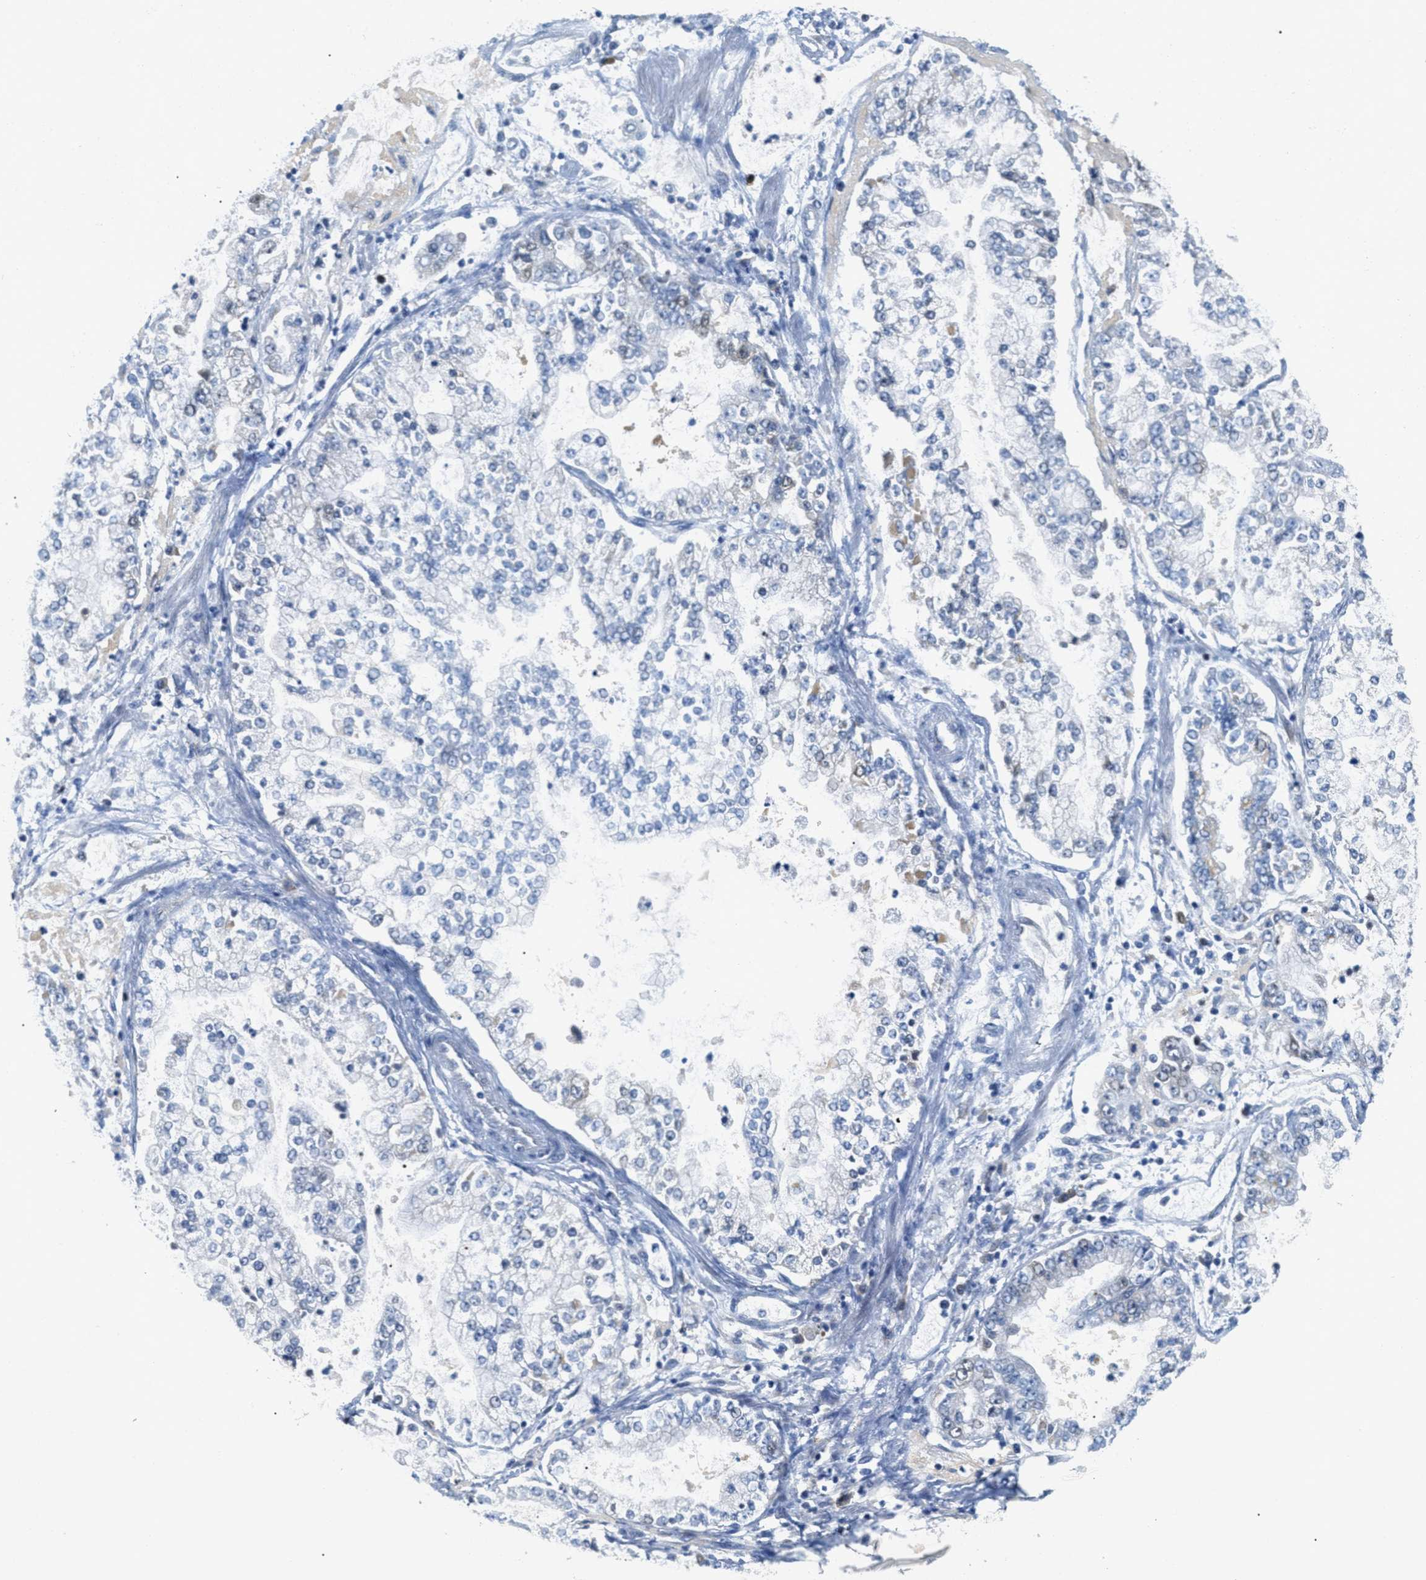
{"staining": {"intensity": "weak", "quantity": "<25%", "location": "nuclear"}, "tissue": "stomach cancer", "cell_type": "Tumor cells", "image_type": "cancer", "snomed": [{"axis": "morphology", "description": "Adenocarcinoma, NOS"}, {"axis": "topography", "description": "Stomach"}], "caption": "This is a image of IHC staining of adenocarcinoma (stomach), which shows no positivity in tumor cells.", "gene": "ORC6", "patient": {"sex": "male", "age": 76}}